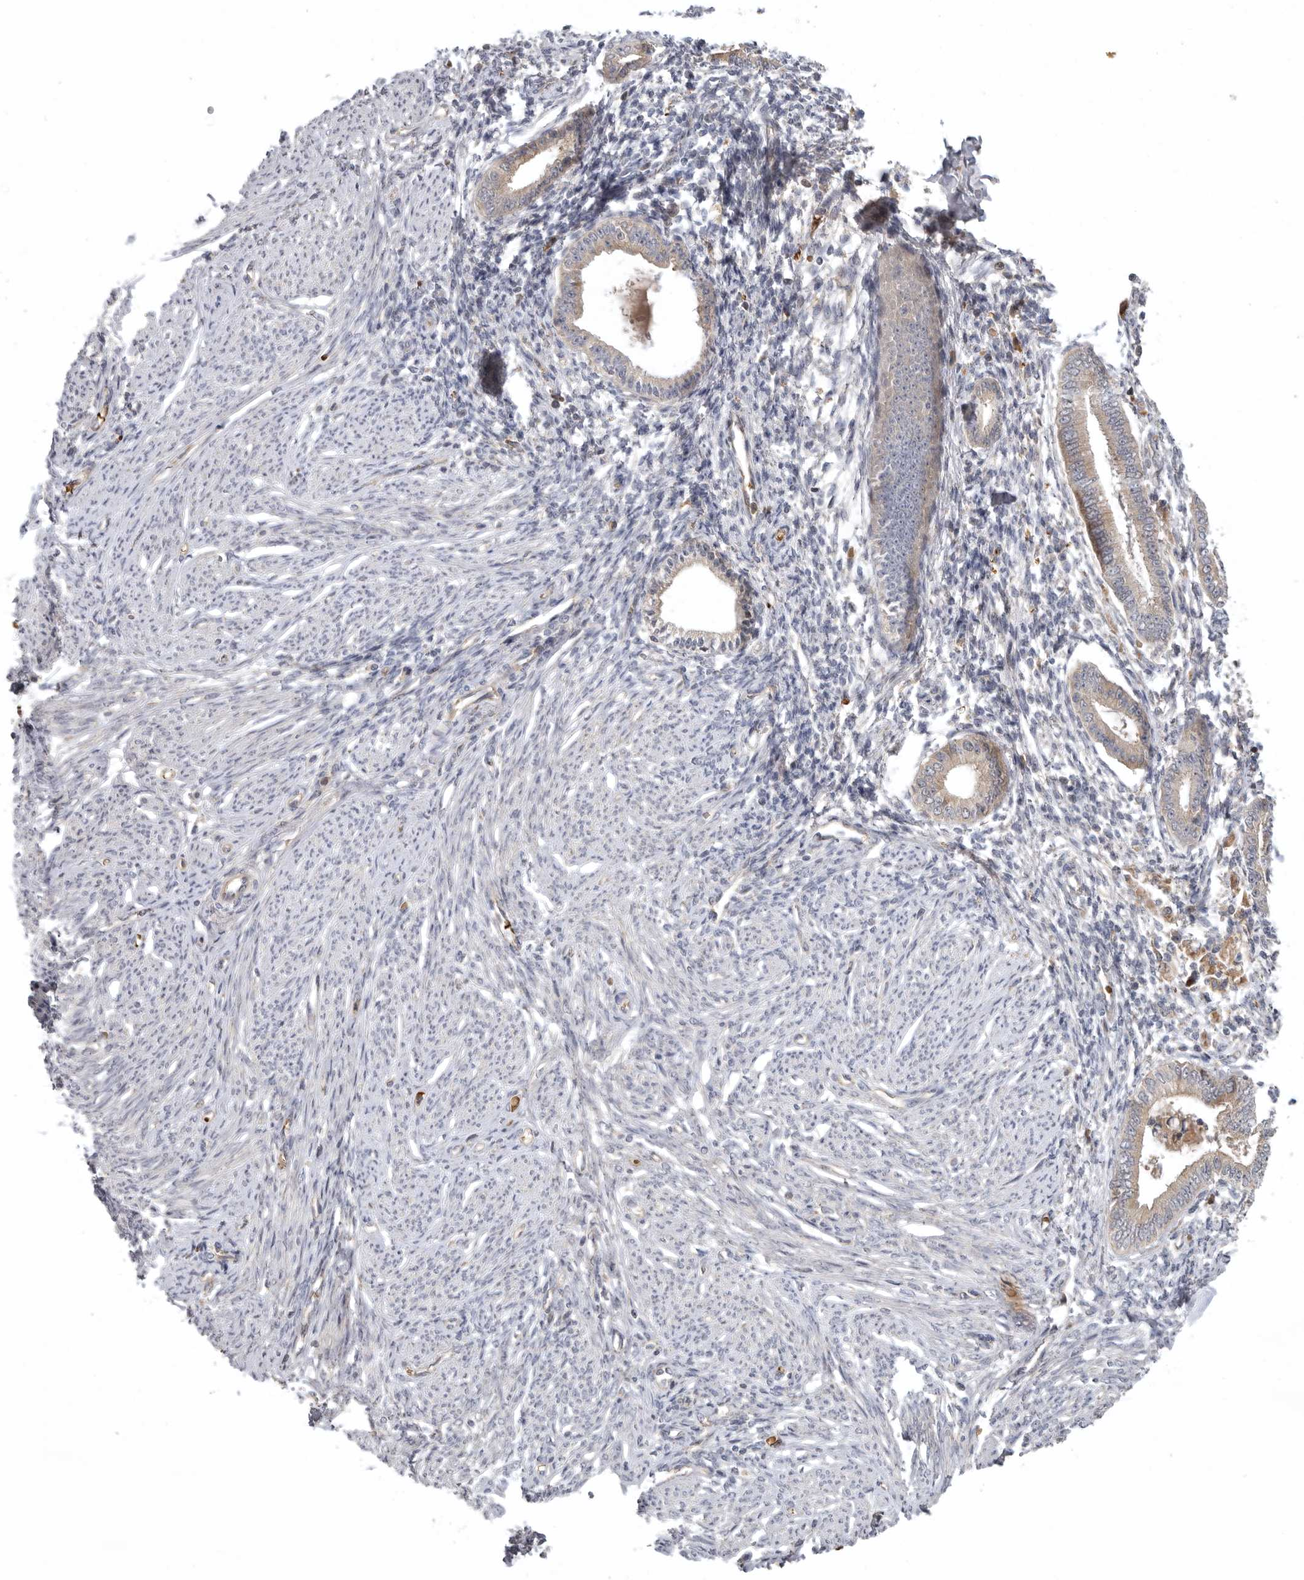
{"staining": {"intensity": "negative", "quantity": "none", "location": "none"}, "tissue": "endometrium", "cell_type": "Cells in endometrial stroma", "image_type": "normal", "snomed": [{"axis": "morphology", "description": "Normal tissue, NOS"}, {"axis": "topography", "description": "Endometrium"}], "caption": "Immunohistochemistry (IHC) micrograph of benign endometrium: endometrium stained with DAB (3,3'-diaminobenzidine) demonstrates no significant protein staining in cells in endometrial stroma.", "gene": "KIF2B", "patient": {"sex": "female", "age": 56}}